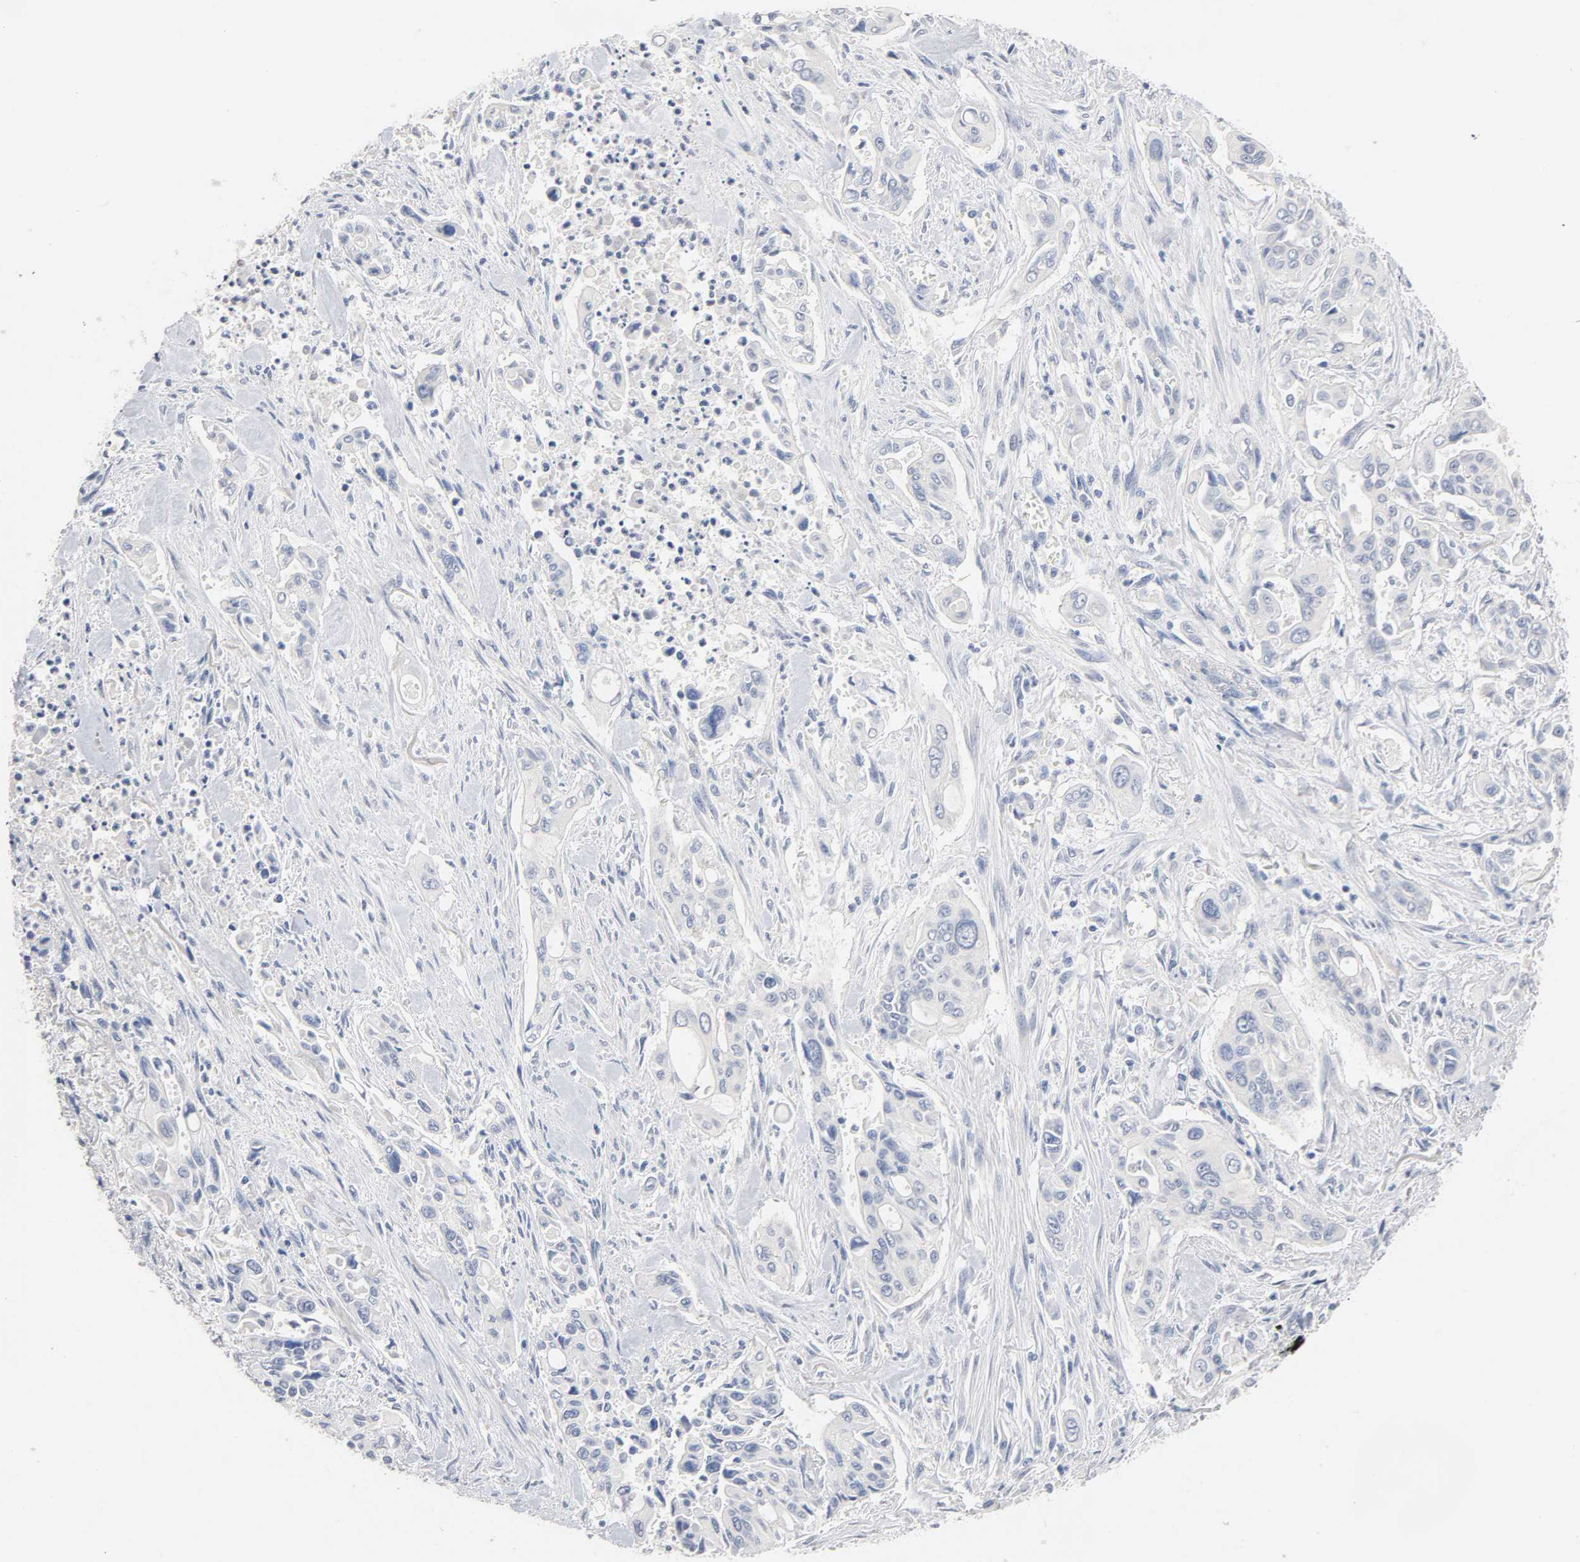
{"staining": {"intensity": "negative", "quantity": "none", "location": "none"}, "tissue": "pancreatic cancer", "cell_type": "Tumor cells", "image_type": "cancer", "snomed": [{"axis": "morphology", "description": "Adenocarcinoma, NOS"}, {"axis": "topography", "description": "Pancreas"}], "caption": "Pancreatic cancer (adenocarcinoma) was stained to show a protein in brown. There is no significant positivity in tumor cells.", "gene": "ZCCHC13", "patient": {"sex": "male", "age": 77}}